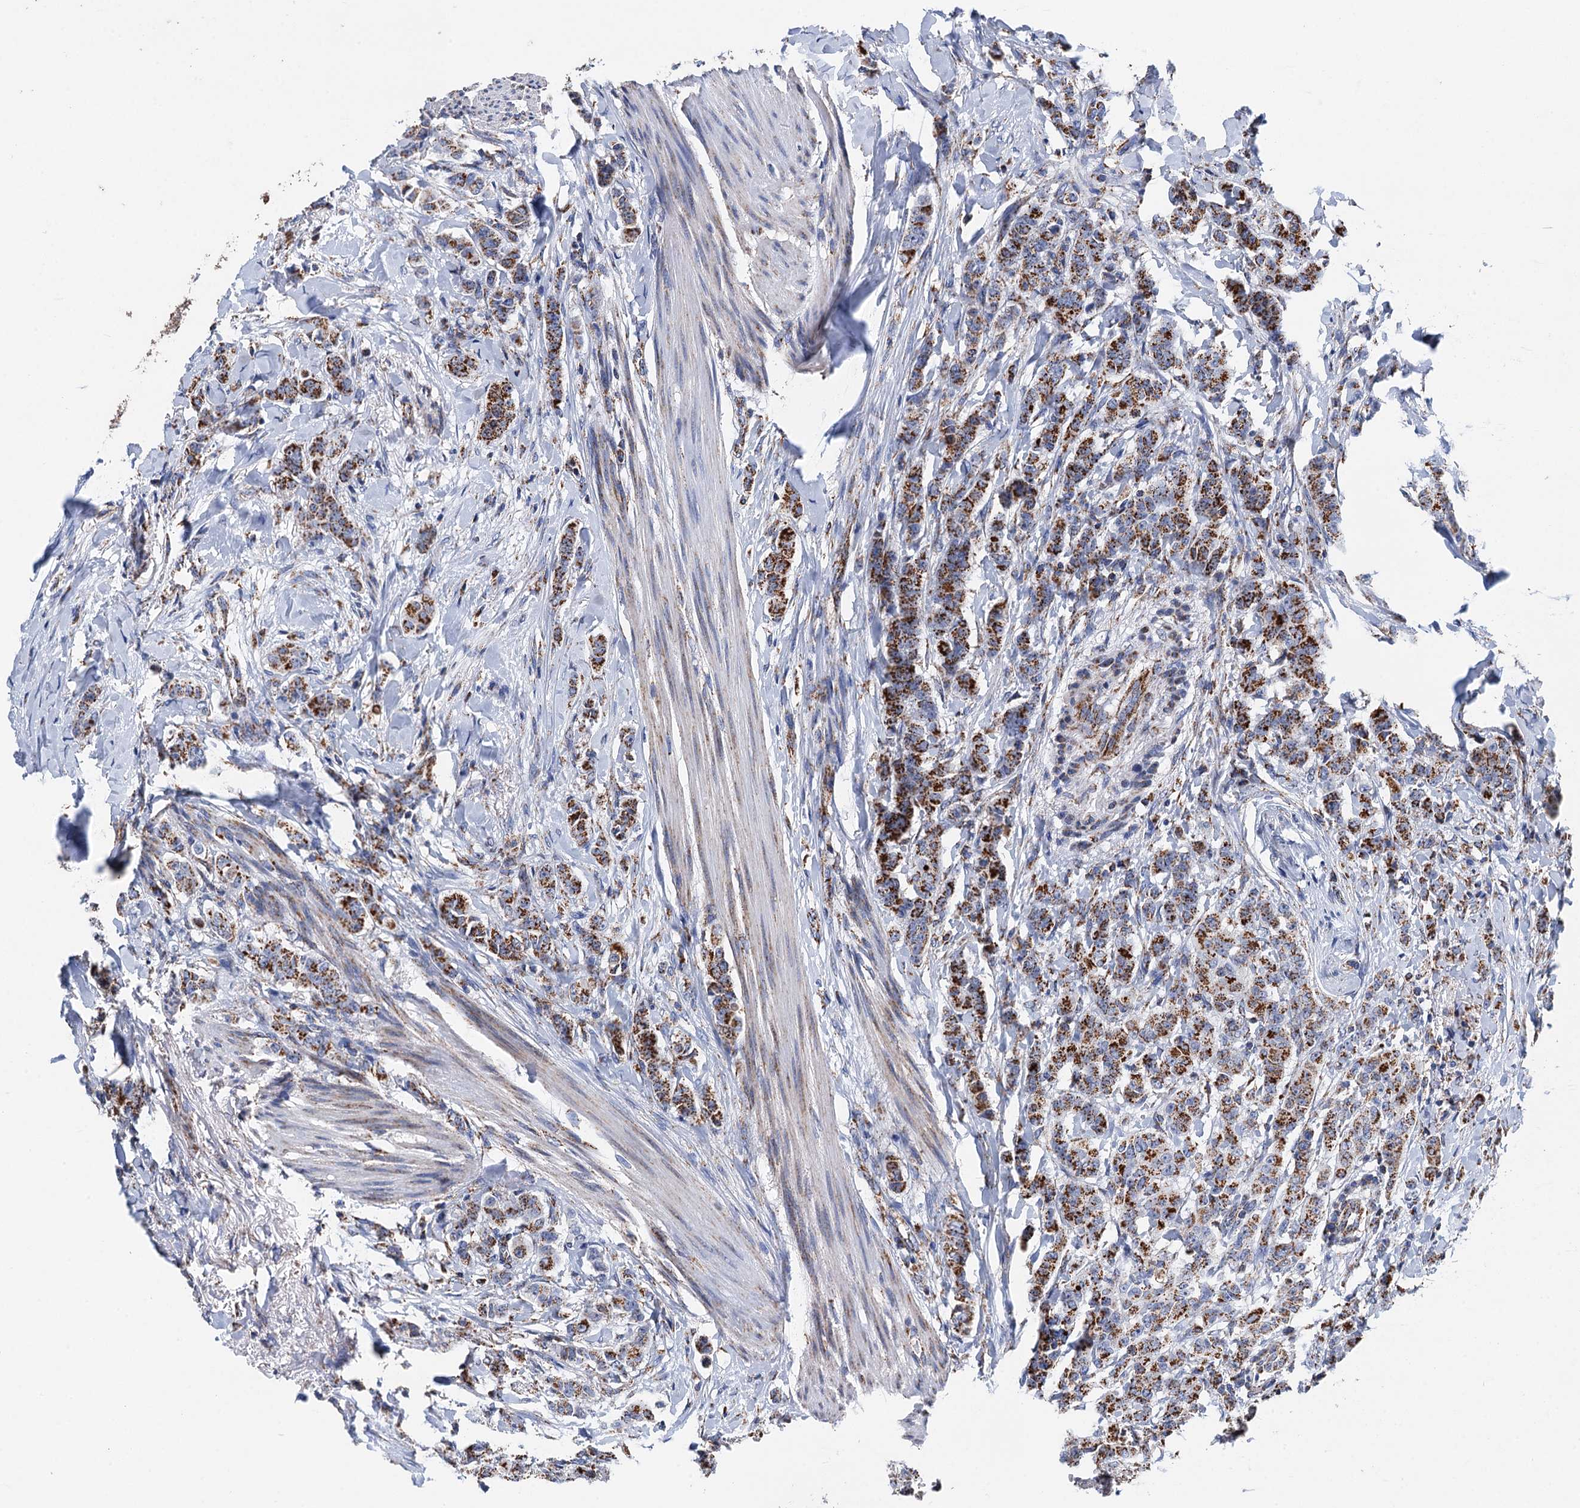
{"staining": {"intensity": "strong", "quantity": ">75%", "location": "cytoplasmic/membranous"}, "tissue": "breast cancer", "cell_type": "Tumor cells", "image_type": "cancer", "snomed": [{"axis": "morphology", "description": "Duct carcinoma"}, {"axis": "topography", "description": "Breast"}], "caption": "Breast cancer (invasive ductal carcinoma) was stained to show a protein in brown. There is high levels of strong cytoplasmic/membranous staining in about >75% of tumor cells.", "gene": "IVD", "patient": {"sex": "female", "age": 40}}